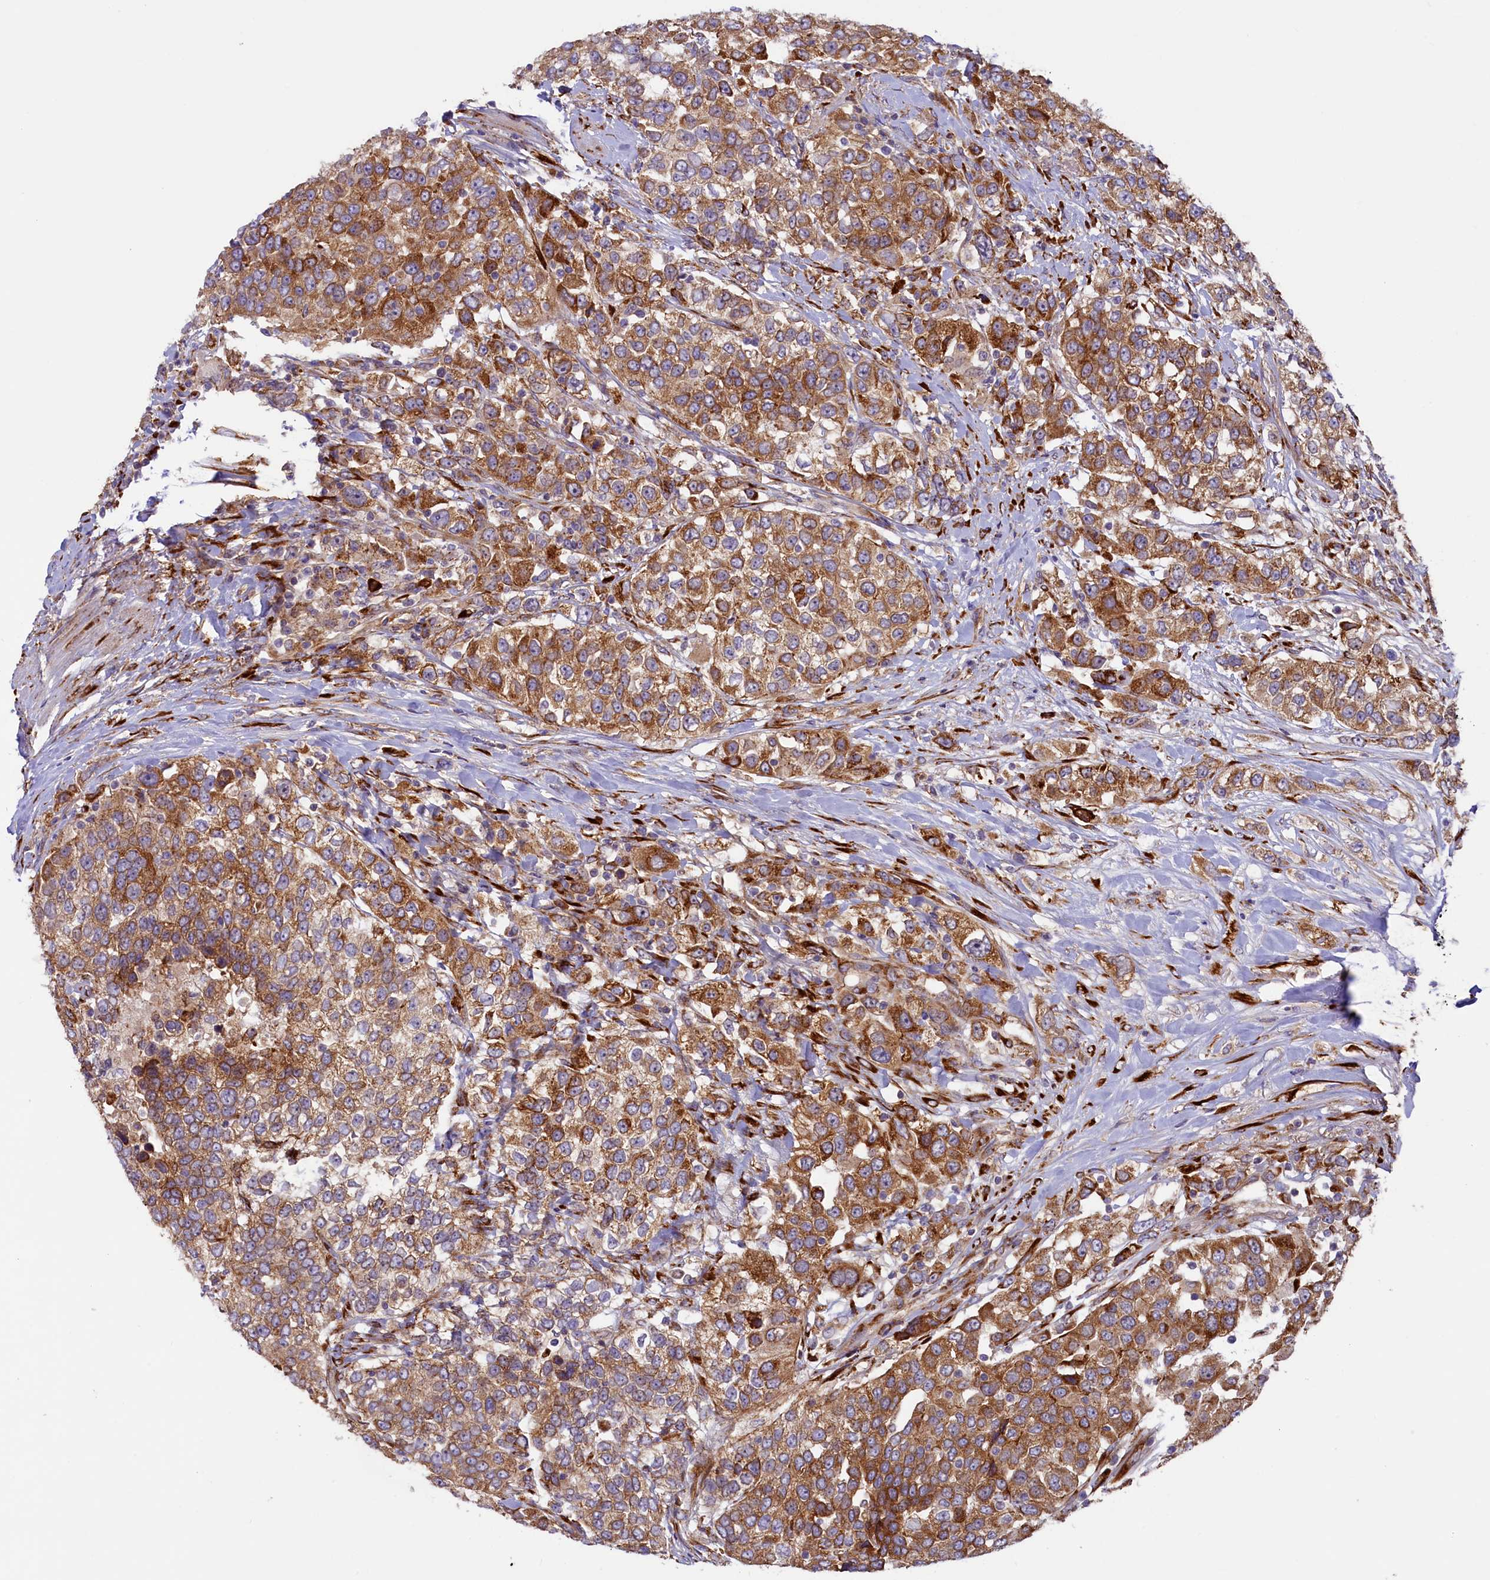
{"staining": {"intensity": "moderate", "quantity": ">75%", "location": "cytoplasmic/membranous"}, "tissue": "urothelial cancer", "cell_type": "Tumor cells", "image_type": "cancer", "snomed": [{"axis": "morphology", "description": "Urothelial carcinoma, High grade"}, {"axis": "topography", "description": "Urinary bladder"}], "caption": "Brown immunohistochemical staining in urothelial carcinoma (high-grade) shows moderate cytoplasmic/membranous expression in about >75% of tumor cells.", "gene": "SSC5D", "patient": {"sex": "female", "age": 80}}